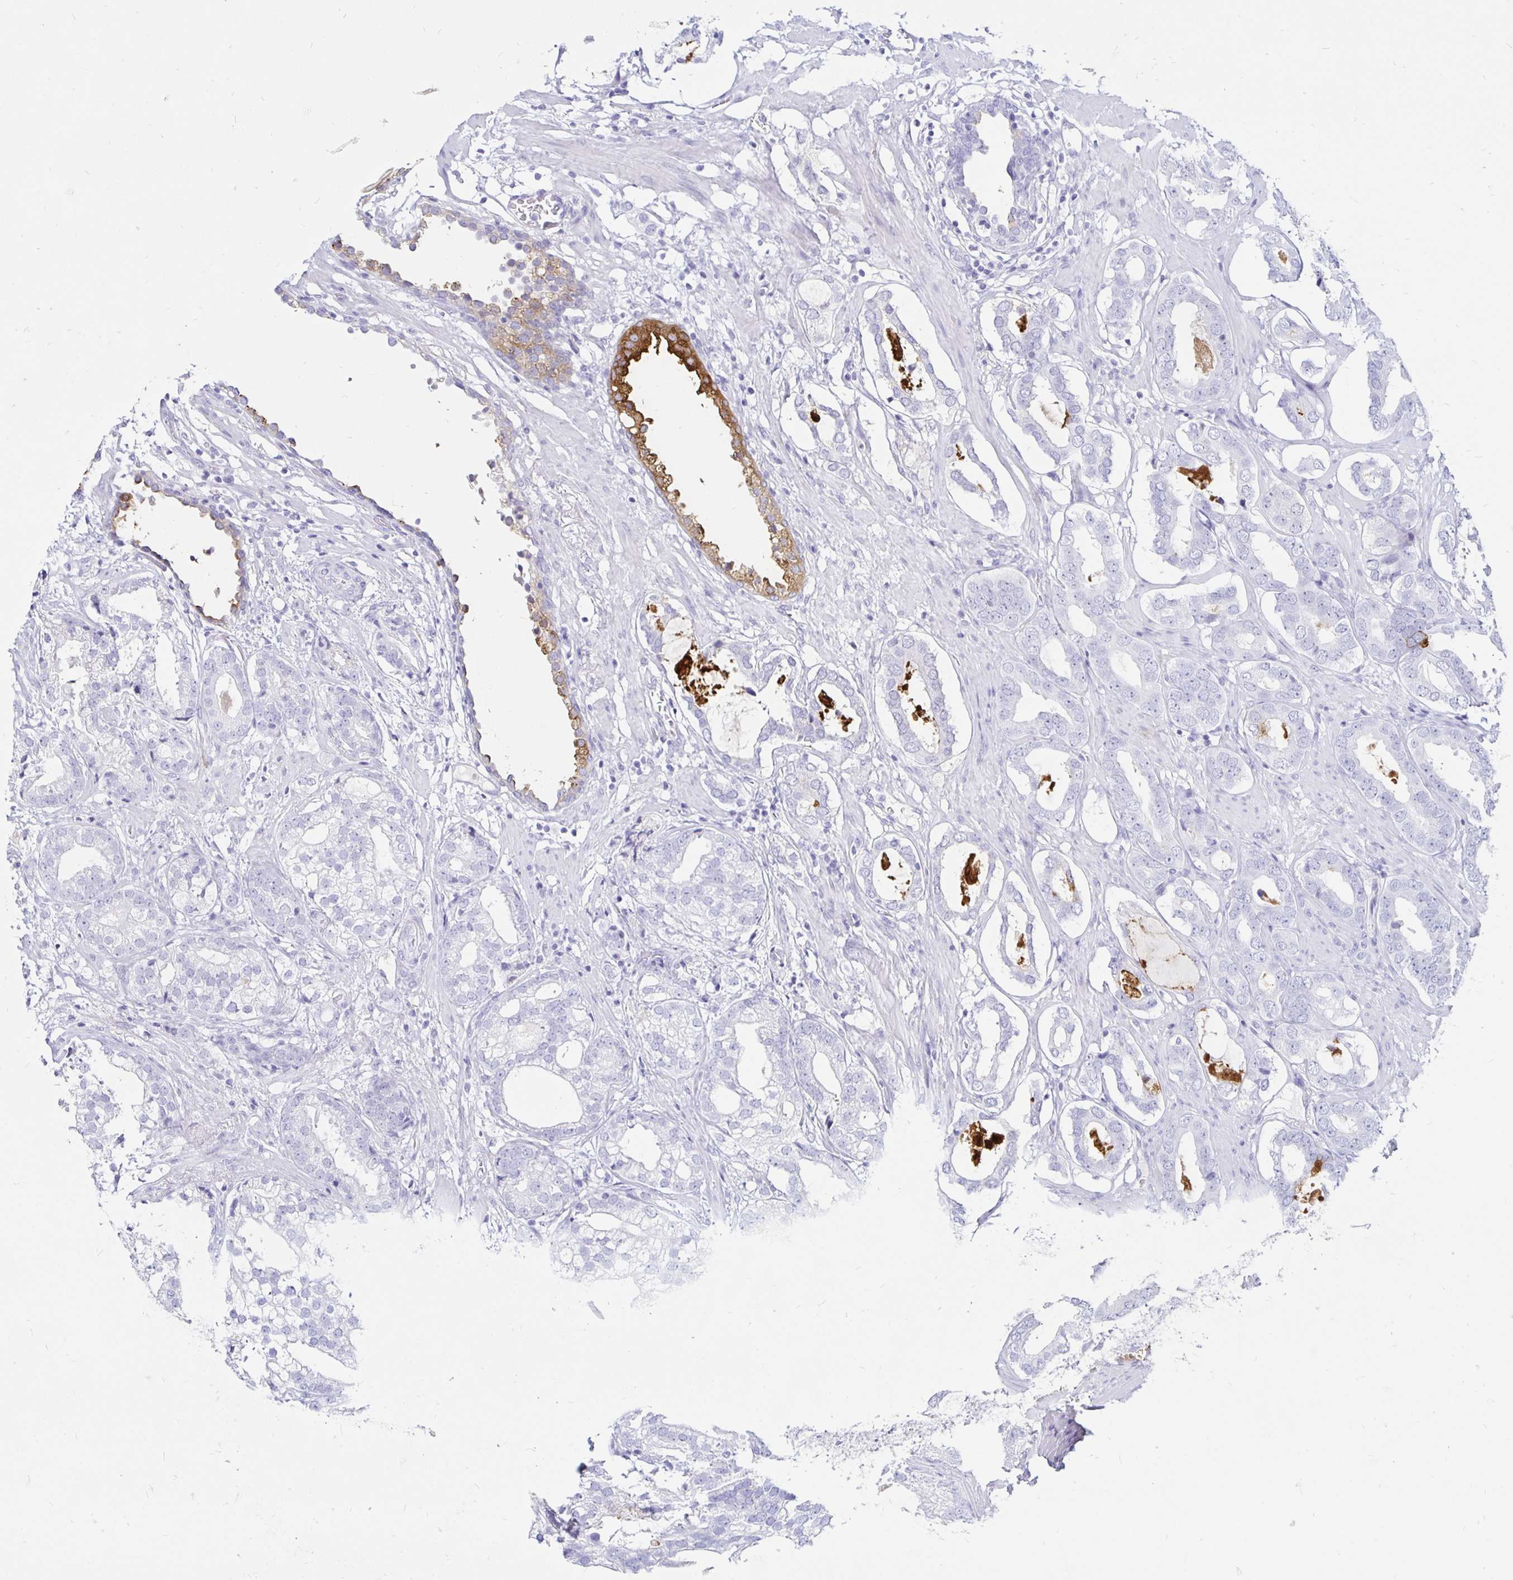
{"staining": {"intensity": "moderate", "quantity": "<25%", "location": "cytoplasmic/membranous"}, "tissue": "prostate cancer", "cell_type": "Tumor cells", "image_type": "cancer", "snomed": [{"axis": "morphology", "description": "Adenocarcinoma, High grade"}, {"axis": "topography", "description": "Prostate"}], "caption": "Human adenocarcinoma (high-grade) (prostate) stained with a protein marker exhibits moderate staining in tumor cells.", "gene": "TIMP1", "patient": {"sex": "male", "age": 75}}